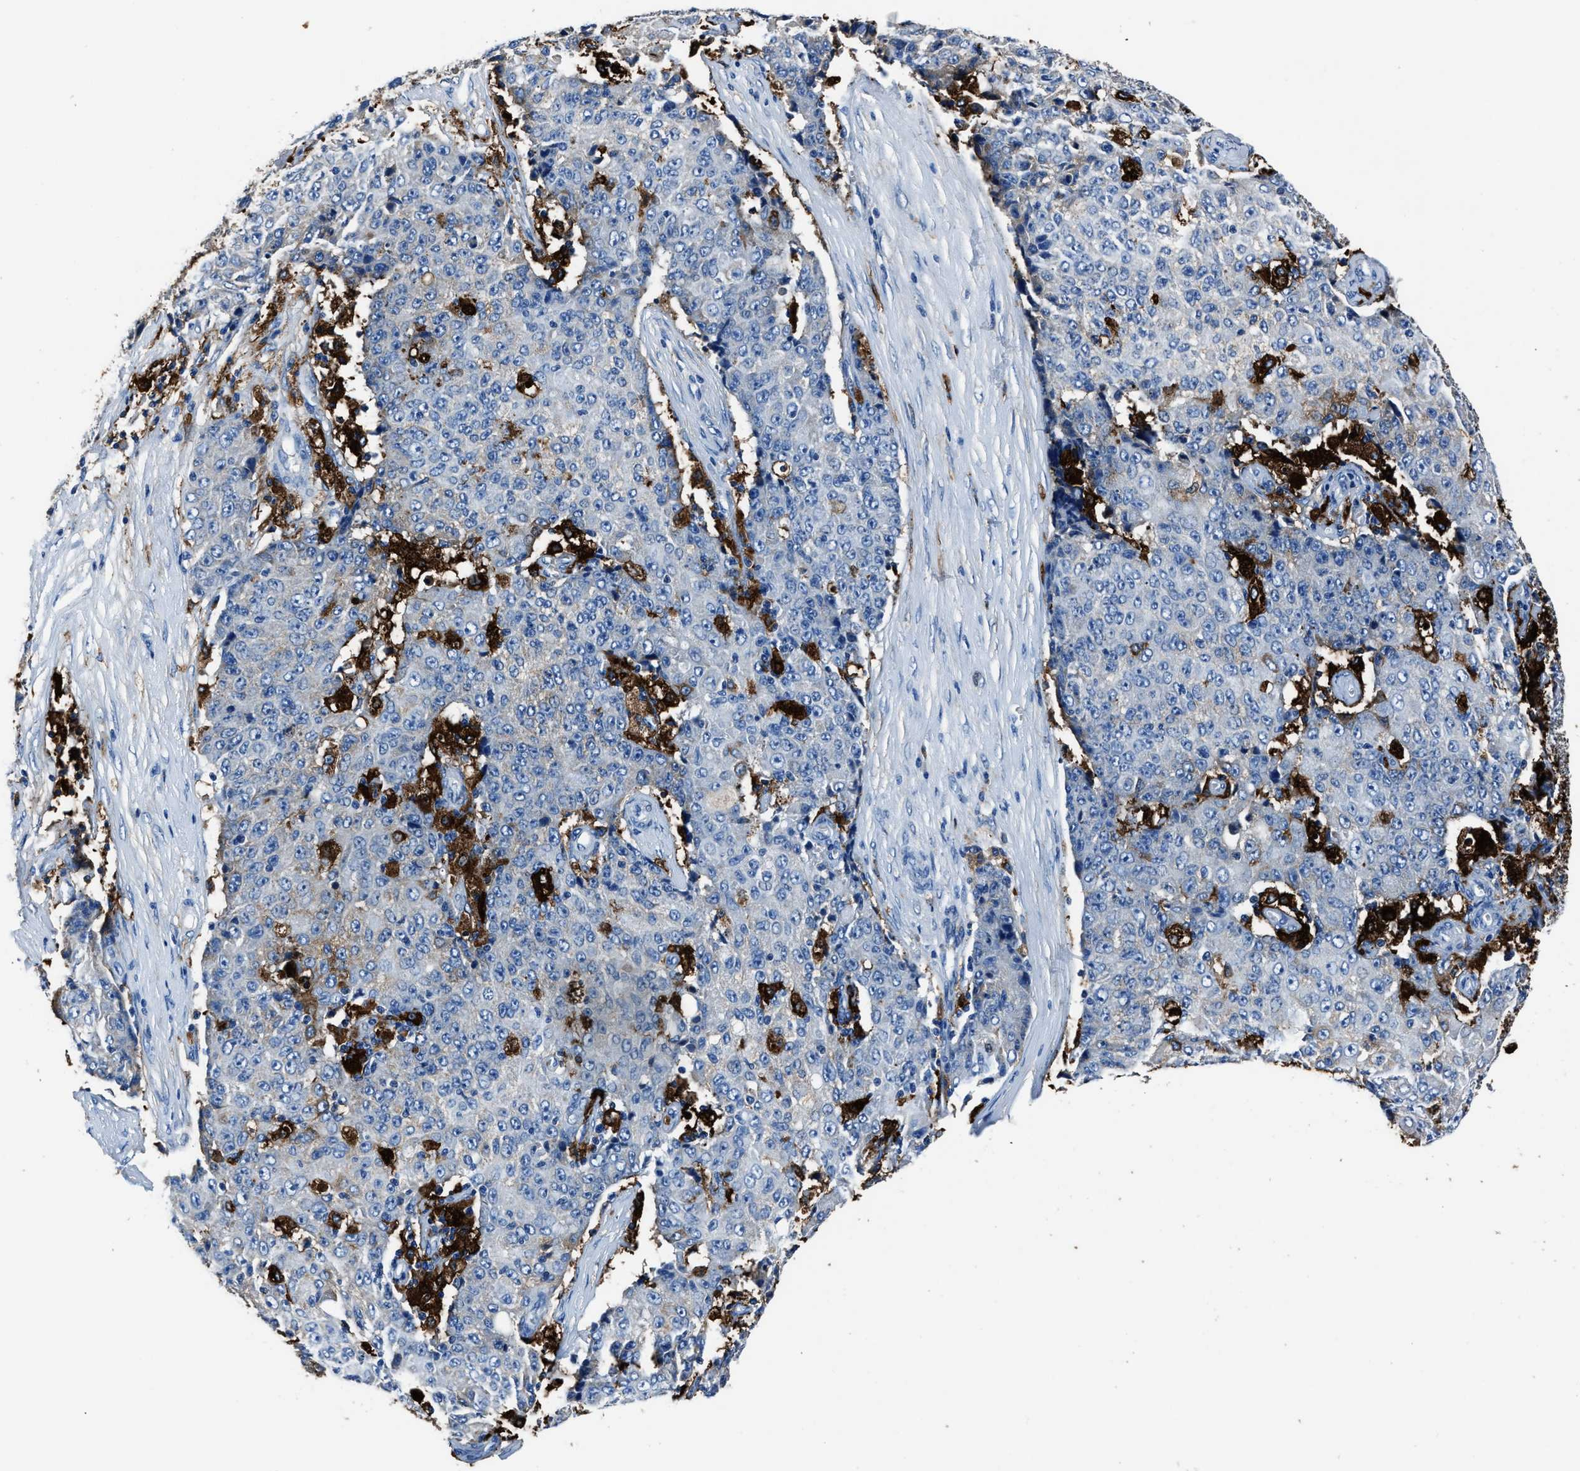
{"staining": {"intensity": "weak", "quantity": "<25%", "location": "cytoplasmic/membranous"}, "tissue": "ovarian cancer", "cell_type": "Tumor cells", "image_type": "cancer", "snomed": [{"axis": "morphology", "description": "Carcinoma, endometroid"}, {"axis": "topography", "description": "Ovary"}], "caption": "Tumor cells show no significant protein staining in endometroid carcinoma (ovarian).", "gene": "FTL", "patient": {"sex": "female", "age": 42}}